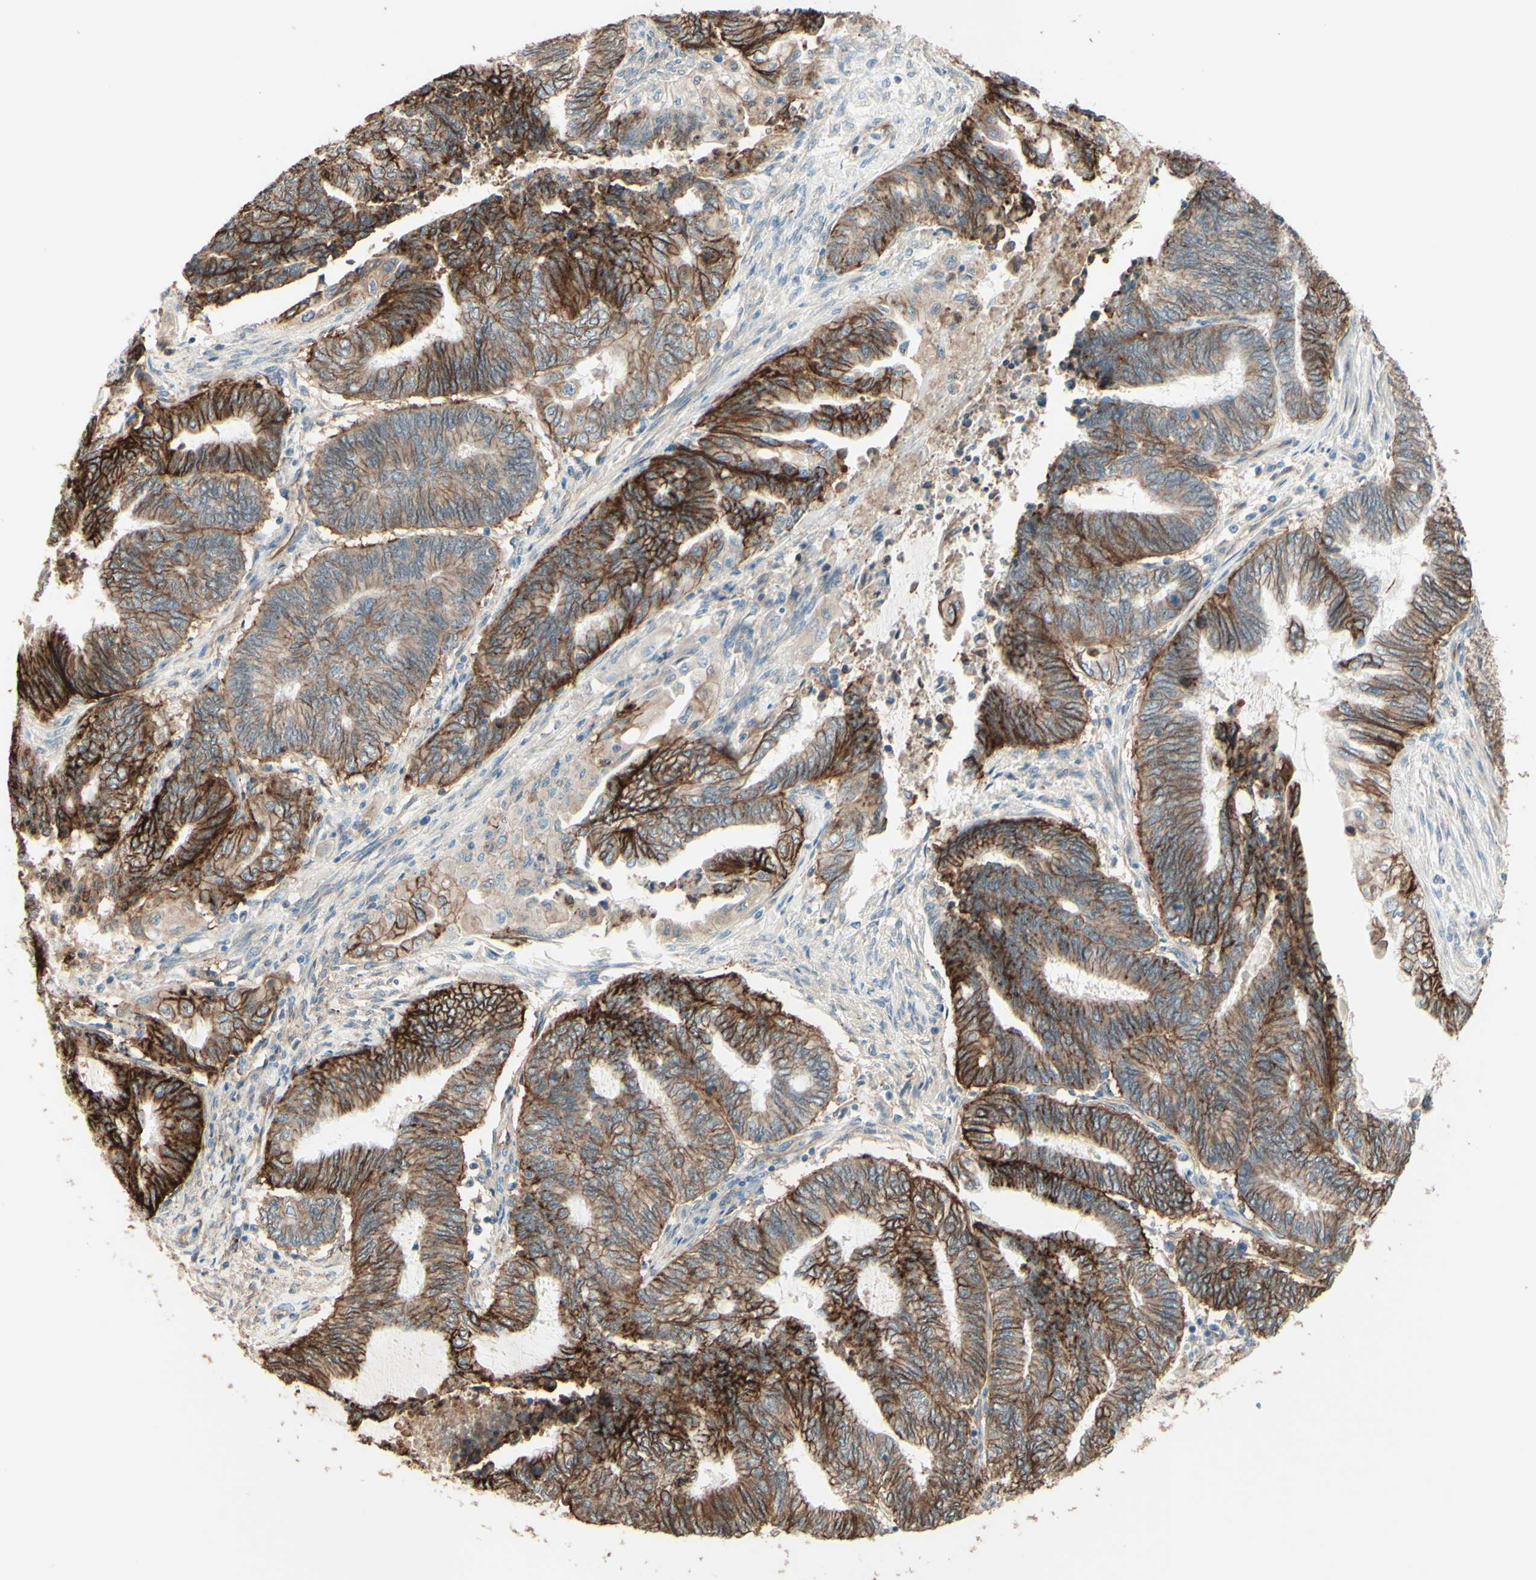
{"staining": {"intensity": "moderate", "quantity": ">75%", "location": "cytoplasmic/membranous"}, "tissue": "endometrial cancer", "cell_type": "Tumor cells", "image_type": "cancer", "snomed": [{"axis": "morphology", "description": "Adenocarcinoma, NOS"}, {"axis": "topography", "description": "Uterus"}, {"axis": "topography", "description": "Endometrium"}], "caption": "Protein analysis of endometrial adenocarcinoma tissue exhibits moderate cytoplasmic/membranous expression in approximately >75% of tumor cells. (Stains: DAB (3,3'-diaminobenzidine) in brown, nuclei in blue, Microscopy: brightfield microscopy at high magnification).", "gene": "RNF149", "patient": {"sex": "female", "age": 70}}